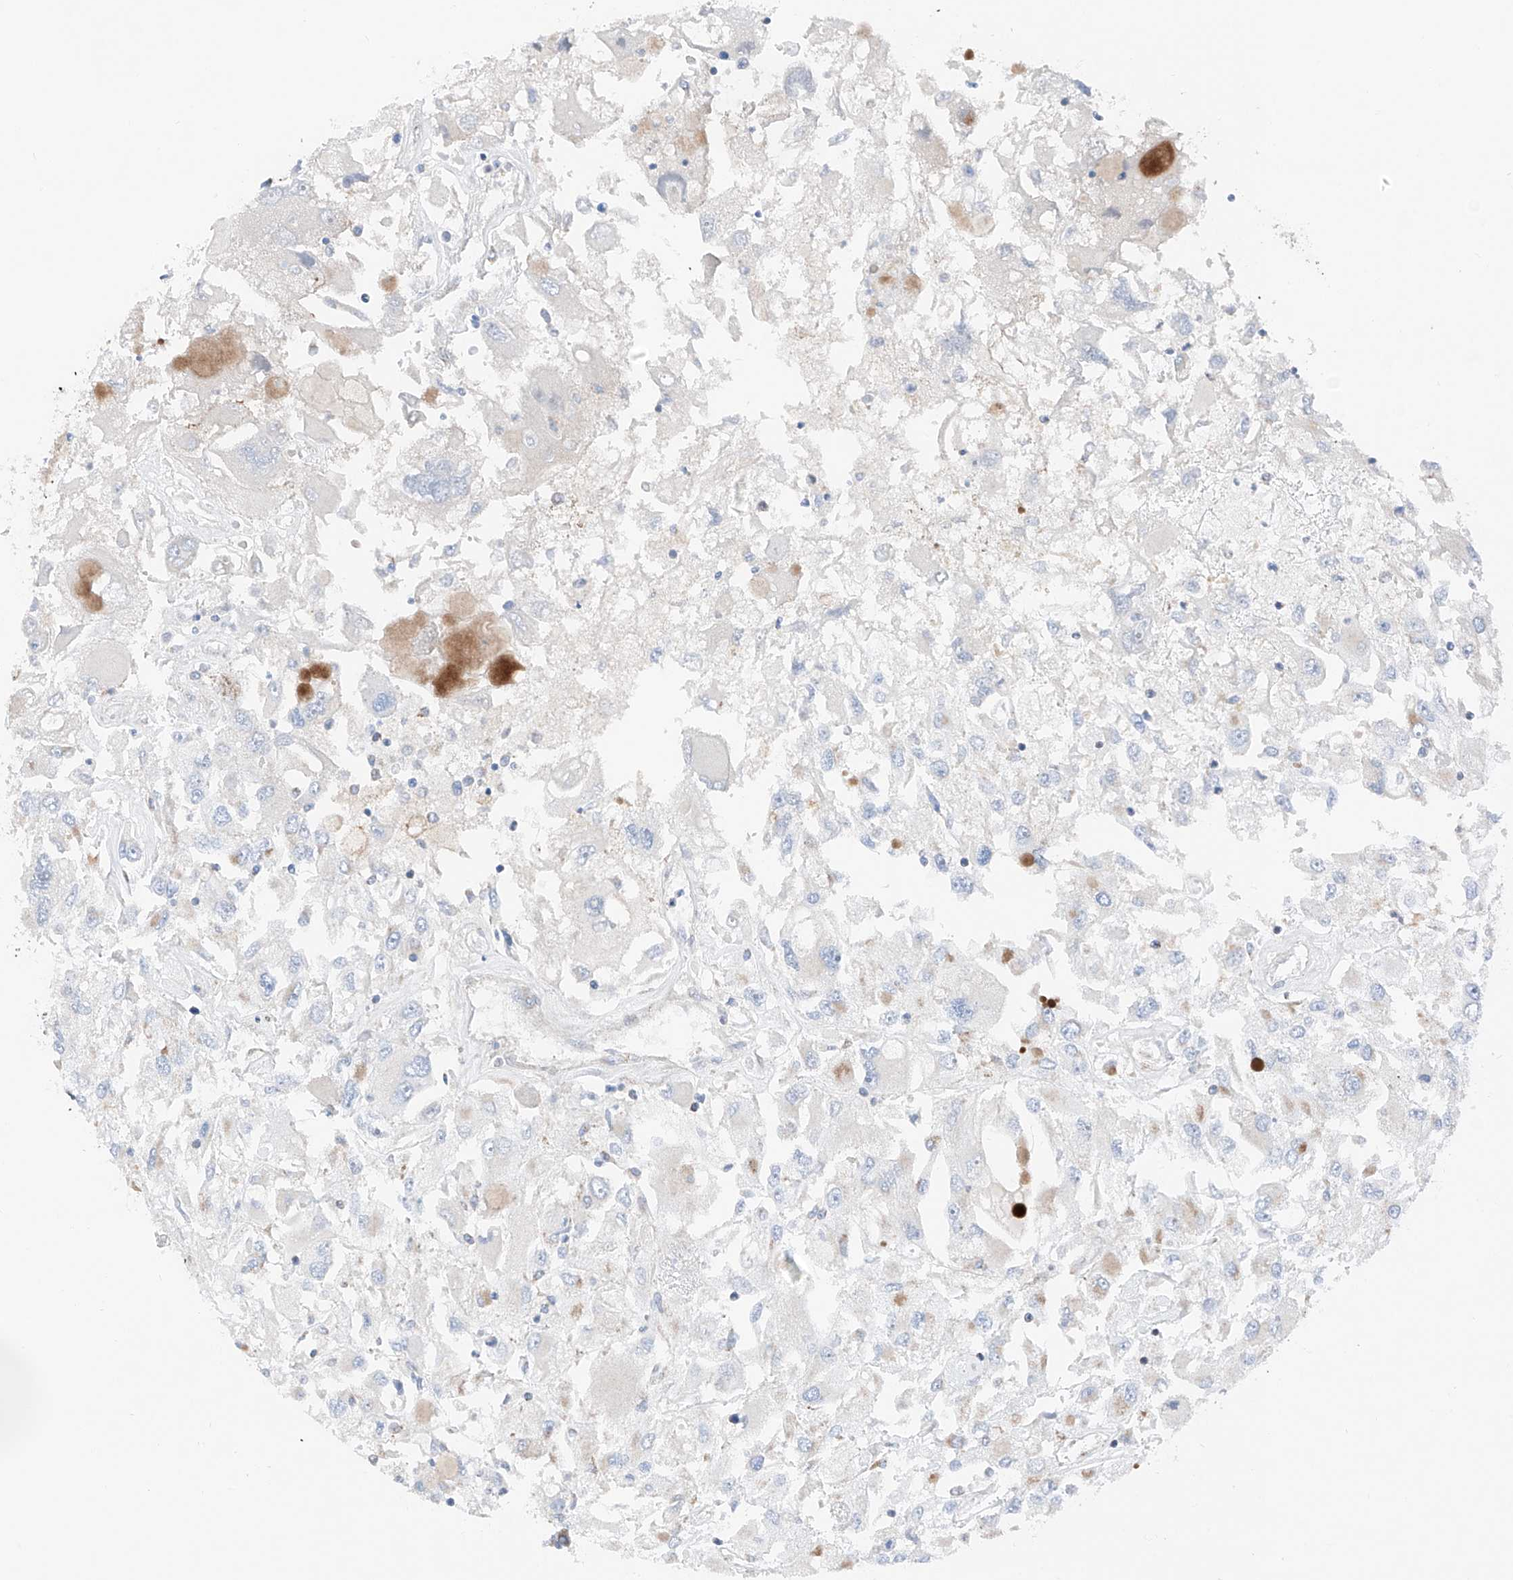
{"staining": {"intensity": "negative", "quantity": "none", "location": "none"}, "tissue": "renal cancer", "cell_type": "Tumor cells", "image_type": "cancer", "snomed": [{"axis": "morphology", "description": "Adenocarcinoma, NOS"}, {"axis": "topography", "description": "Kidney"}], "caption": "DAB immunohistochemical staining of human adenocarcinoma (renal) displays no significant expression in tumor cells. The staining is performed using DAB (3,3'-diaminobenzidine) brown chromogen with nuclei counter-stained in using hematoxylin.", "gene": "MRAP", "patient": {"sex": "female", "age": 52}}